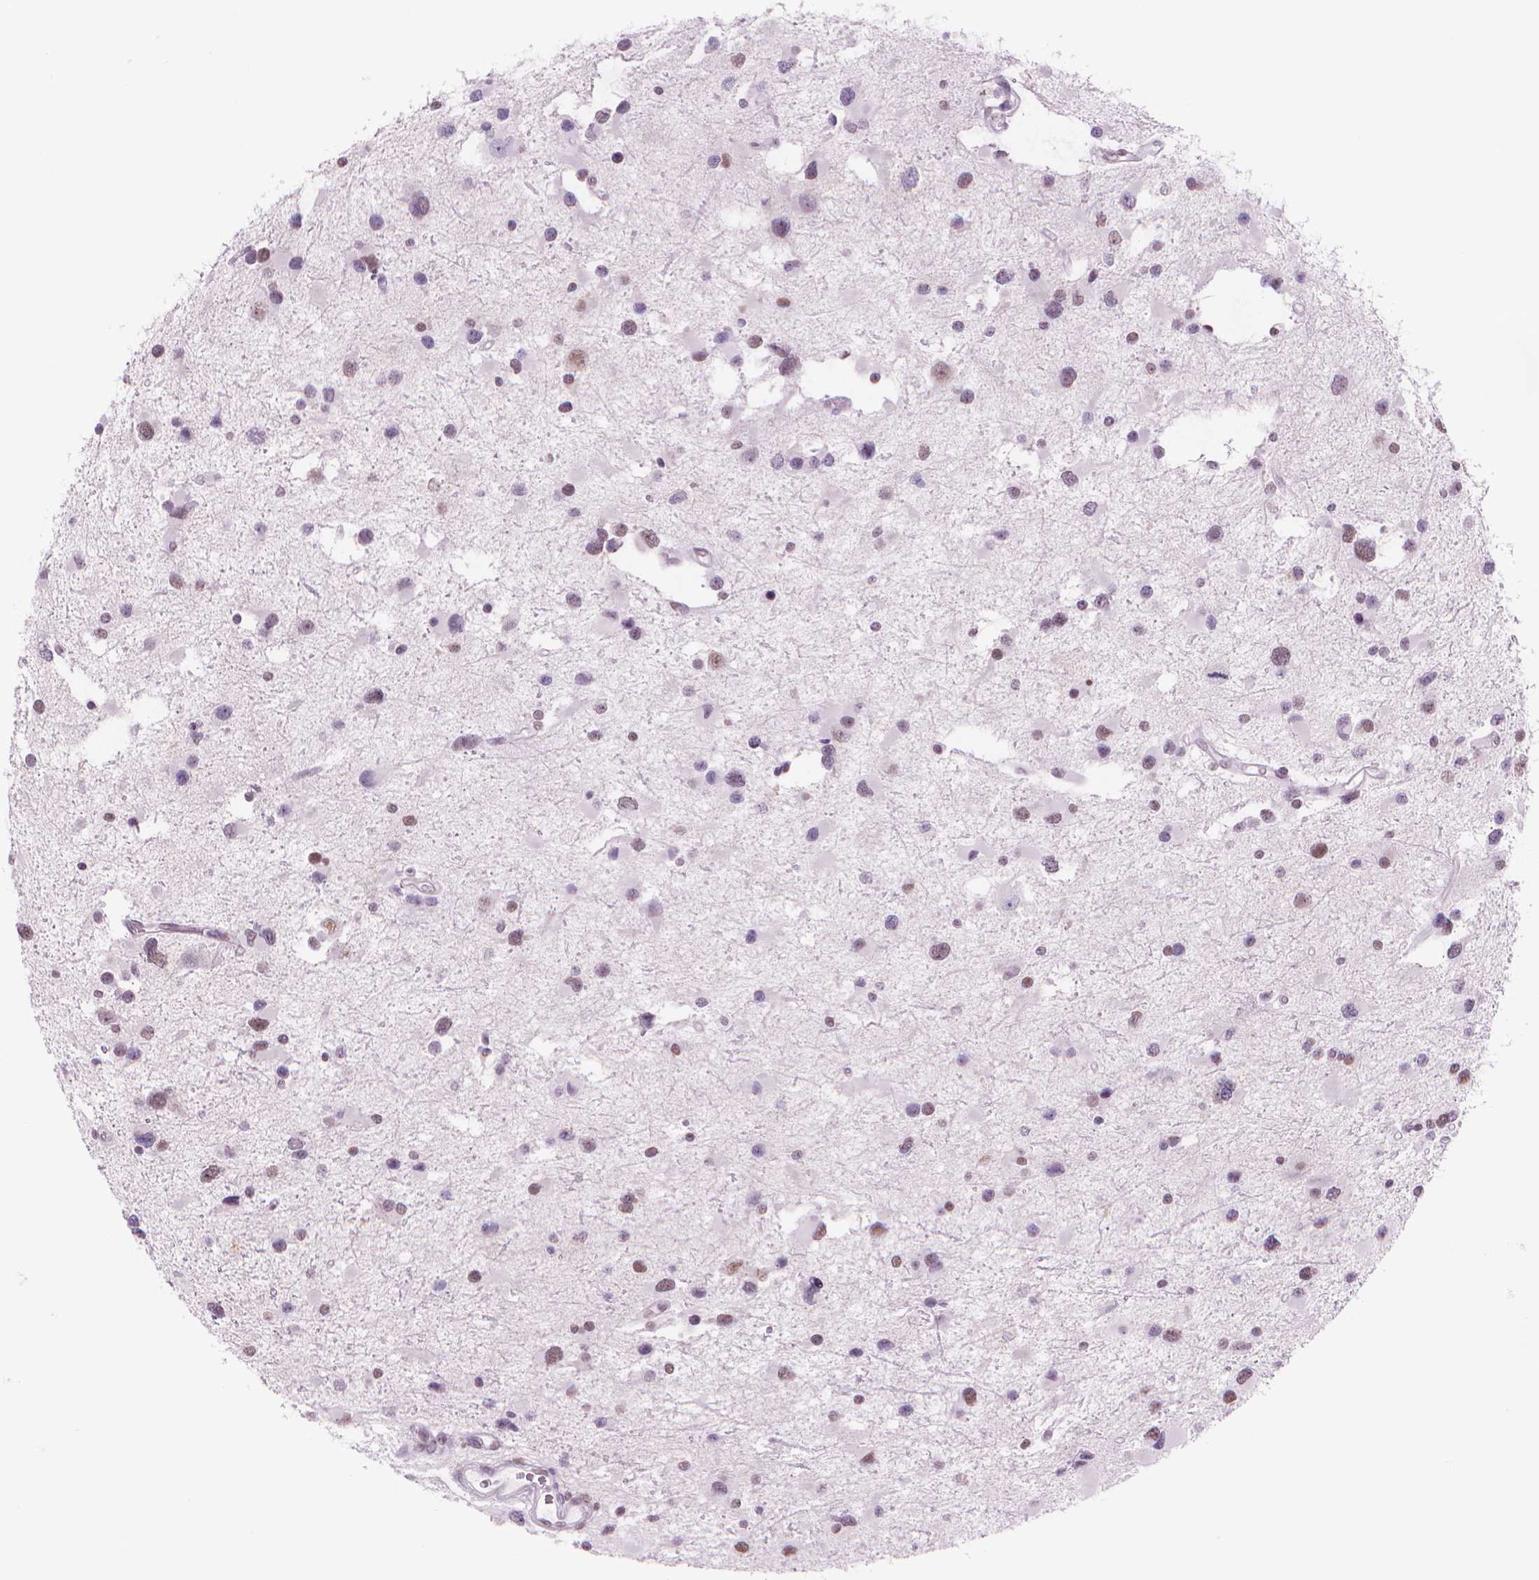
{"staining": {"intensity": "moderate", "quantity": "25%-75%", "location": "nuclear"}, "tissue": "glioma", "cell_type": "Tumor cells", "image_type": "cancer", "snomed": [{"axis": "morphology", "description": "Glioma, malignant, Low grade"}, {"axis": "topography", "description": "Brain"}], "caption": "A histopathology image of glioma stained for a protein shows moderate nuclear brown staining in tumor cells.", "gene": "POLR3D", "patient": {"sex": "female", "age": 32}}